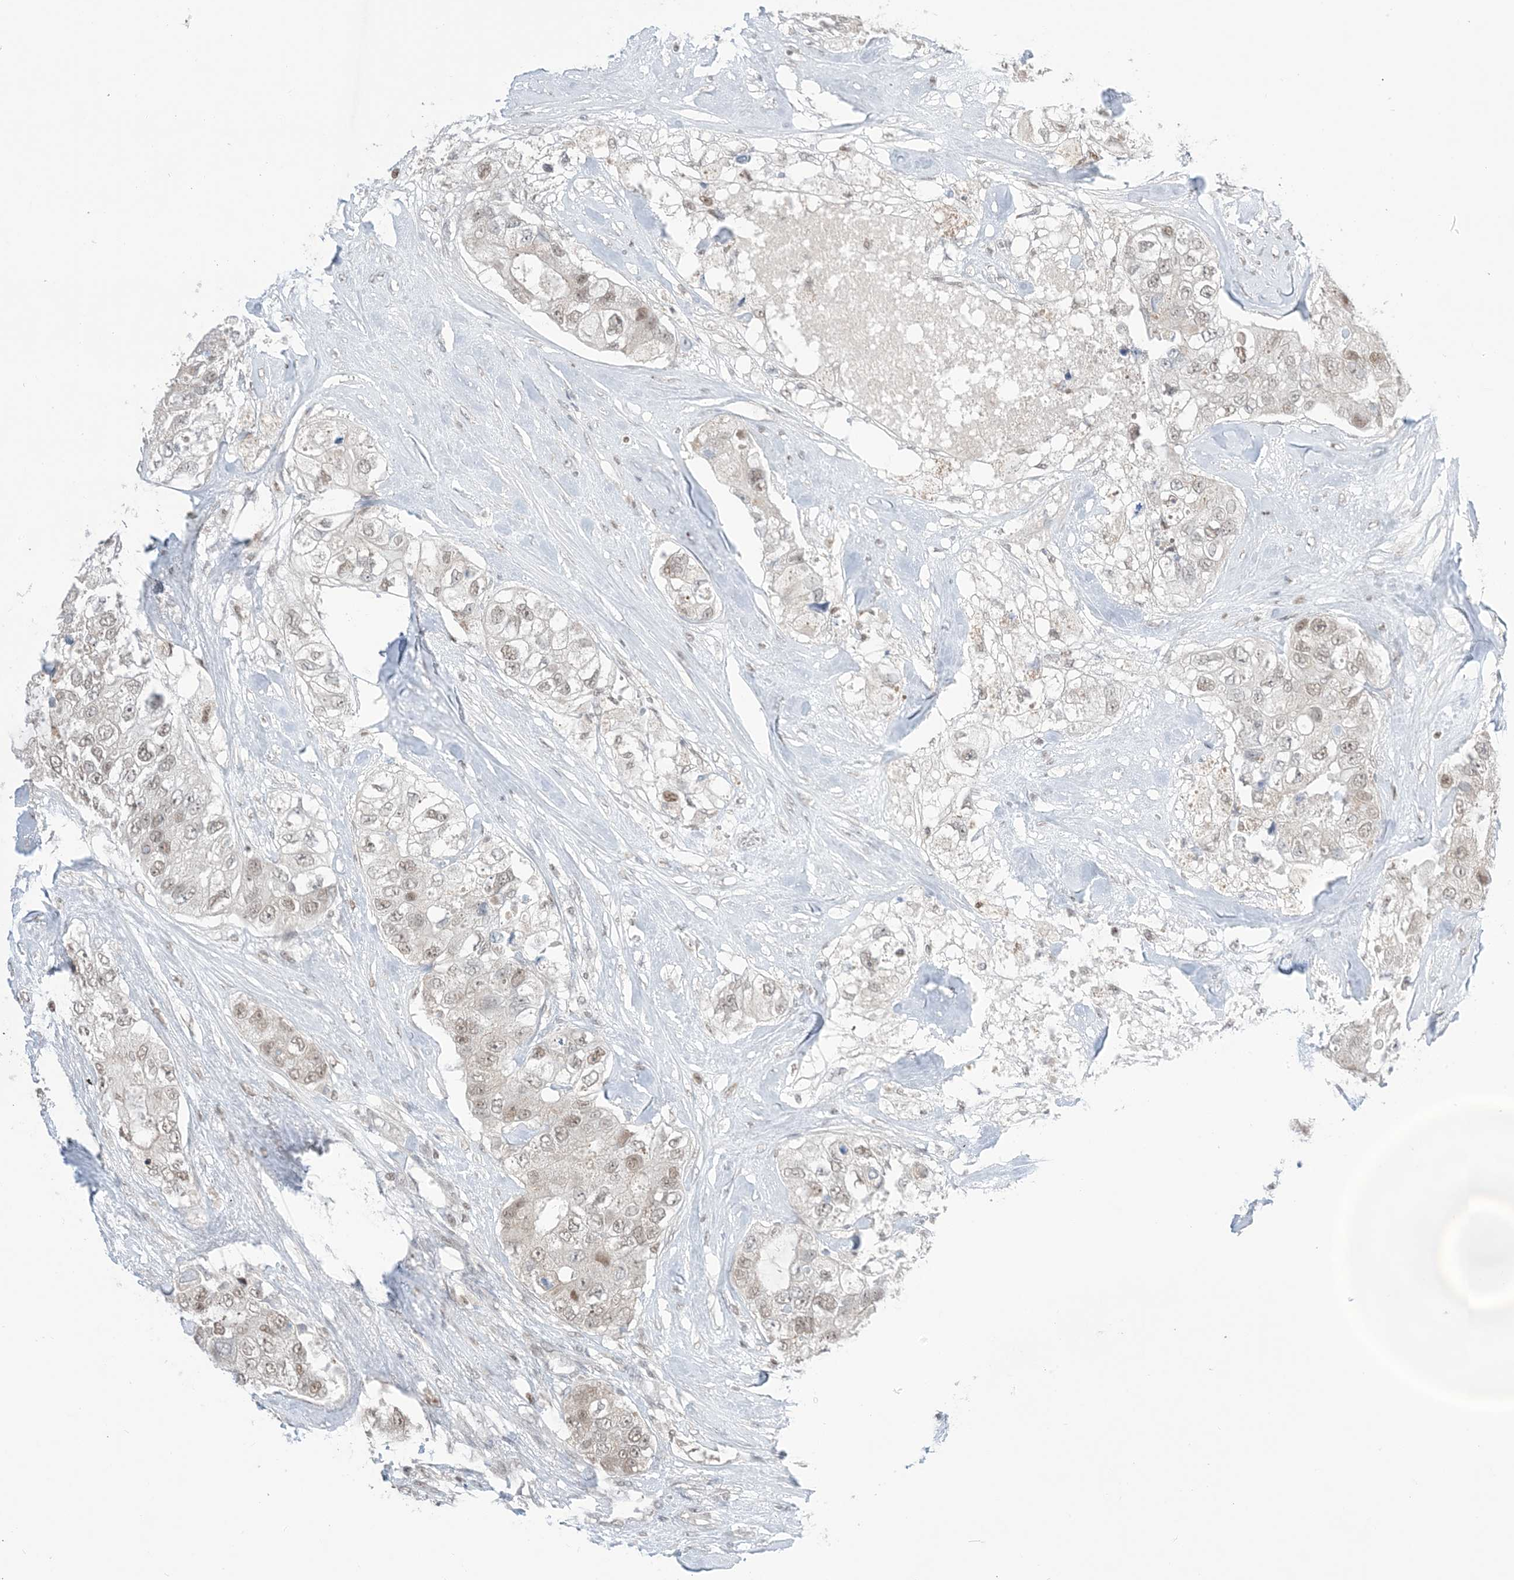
{"staining": {"intensity": "weak", "quantity": "<25%", "location": "nuclear"}, "tissue": "breast cancer", "cell_type": "Tumor cells", "image_type": "cancer", "snomed": [{"axis": "morphology", "description": "Duct carcinoma"}, {"axis": "topography", "description": "Breast"}], "caption": "Tumor cells are negative for protein expression in human breast cancer.", "gene": "TFPT", "patient": {"sex": "female", "age": 62}}